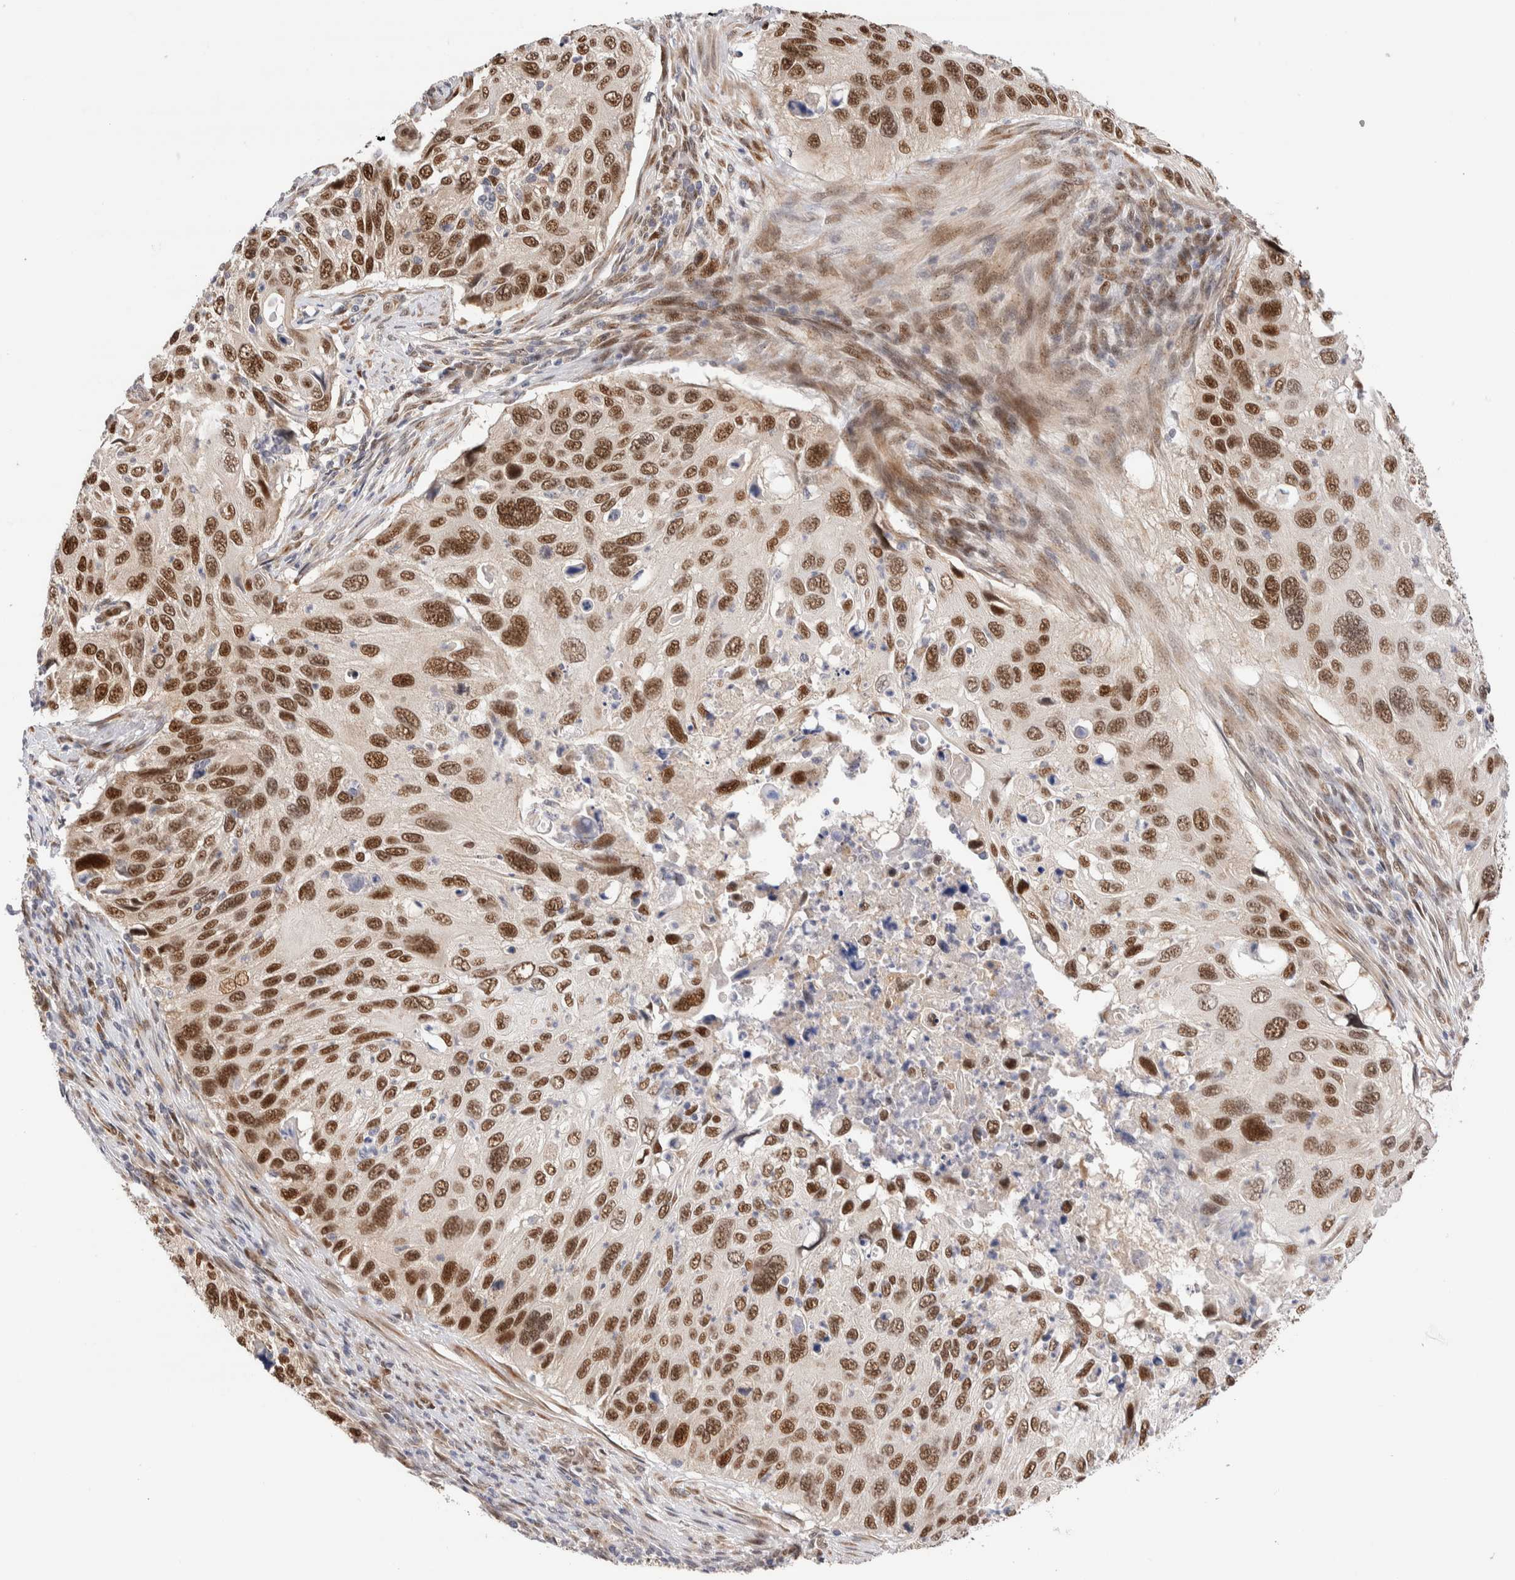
{"staining": {"intensity": "moderate", "quantity": ">75%", "location": "nuclear"}, "tissue": "cervical cancer", "cell_type": "Tumor cells", "image_type": "cancer", "snomed": [{"axis": "morphology", "description": "Squamous cell carcinoma, NOS"}, {"axis": "topography", "description": "Cervix"}], "caption": "A medium amount of moderate nuclear expression is present in about >75% of tumor cells in cervical cancer (squamous cell carcinoma) tissue. (Stains: DAB (3,3'-diaminobenzidine) in brown, nuclei in blue, Microscopy: brightfield microscopy at high magnification).", "gene": "NSMAF", "patient": {"sex": "female", "age": 70}}